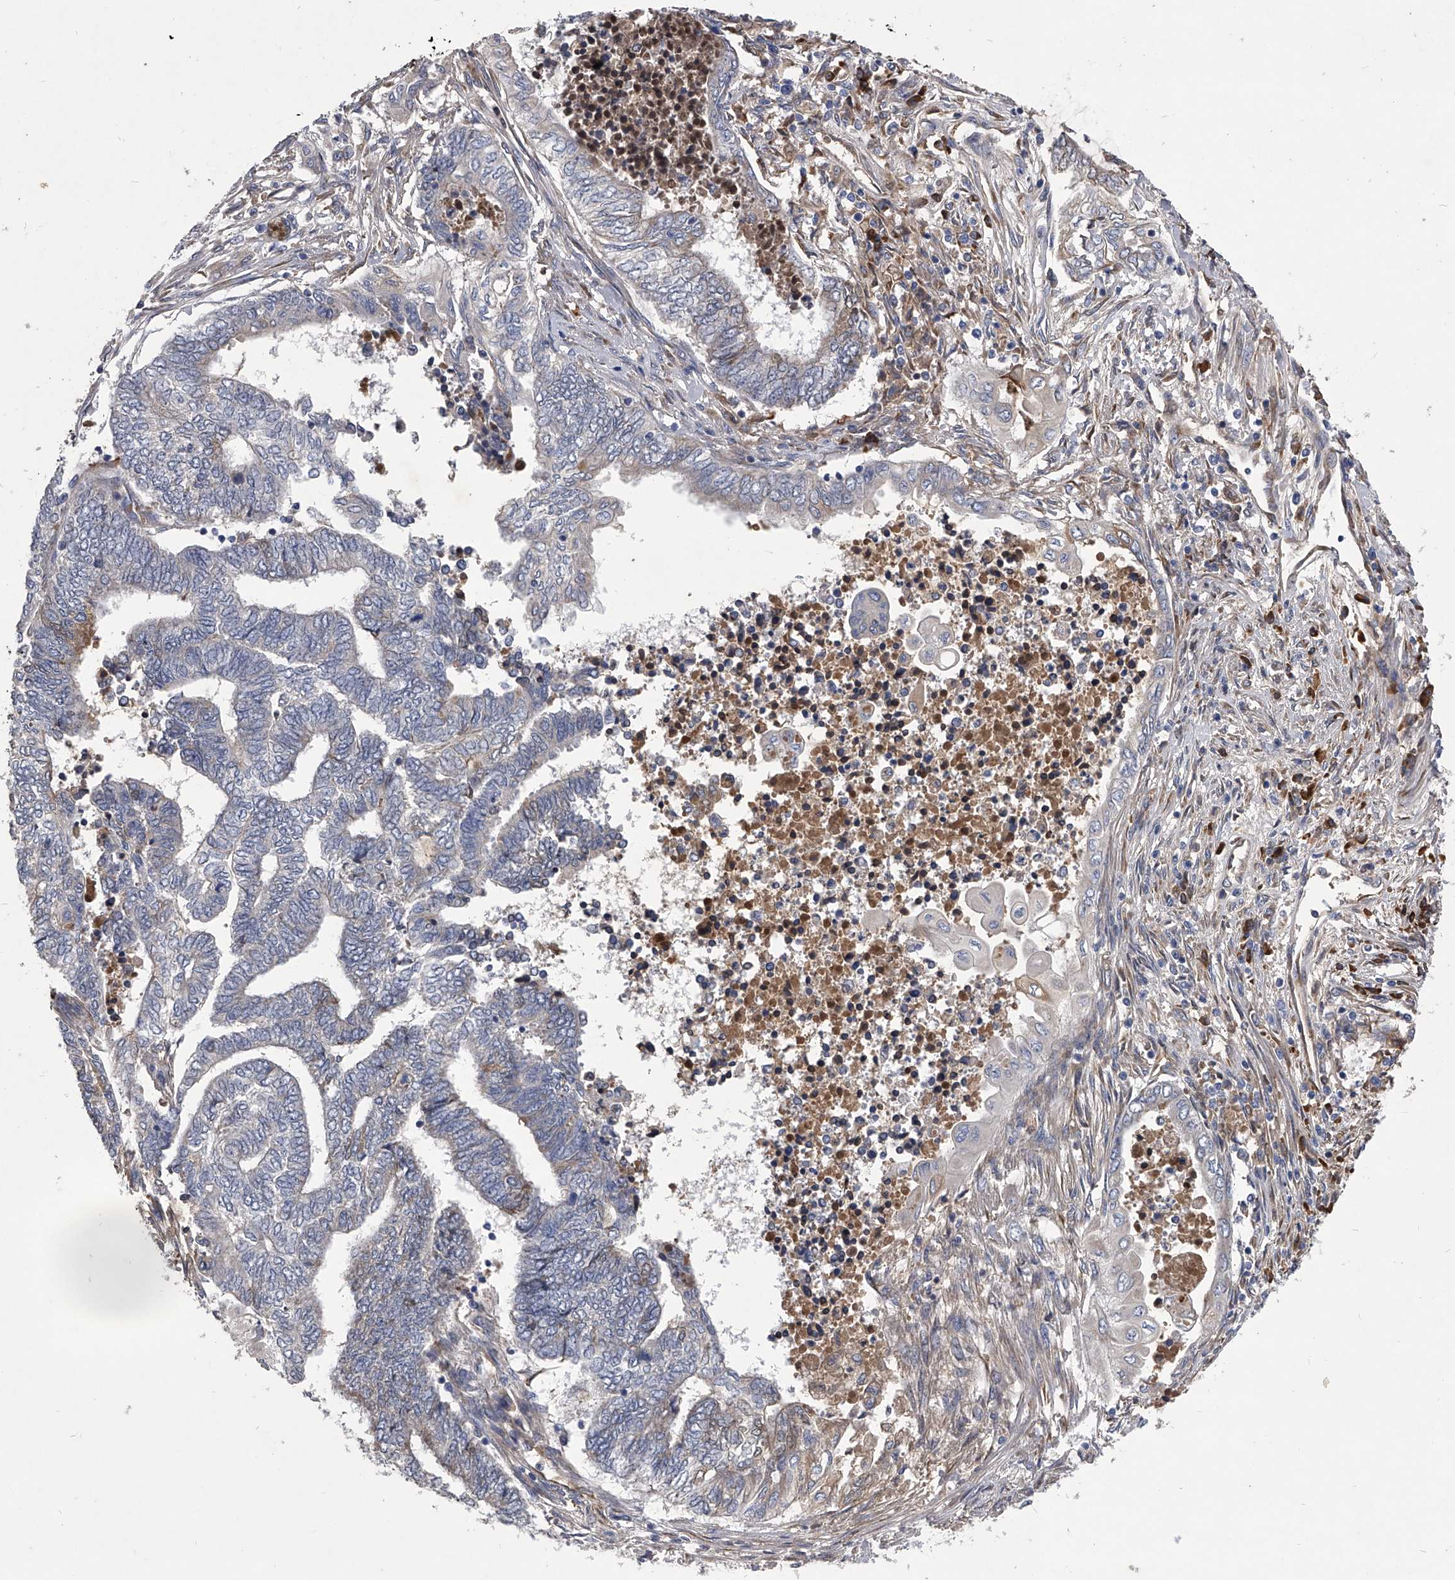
{"staining": {"intensity": "negative", "quantity": "none", "location": "none"}, "tissue": "endometrial cancer", "cell_type": "Tumor cells", "image_type": "cancer", "snomed": [{"axis": "morphology", "description": "Adenocarcinoma, NOS"}, {"axis": "topography", "description": "Uterus"}, {"axis": "topography", "description": "Endometrium"}], "caption": "Immunohistochemical staining of human endometrial cancer (adenocarcinoma) exhibits no significant staining in tumor cells.", "gene": "CCR4", "patient": {"sex": "female", "age": 70}}